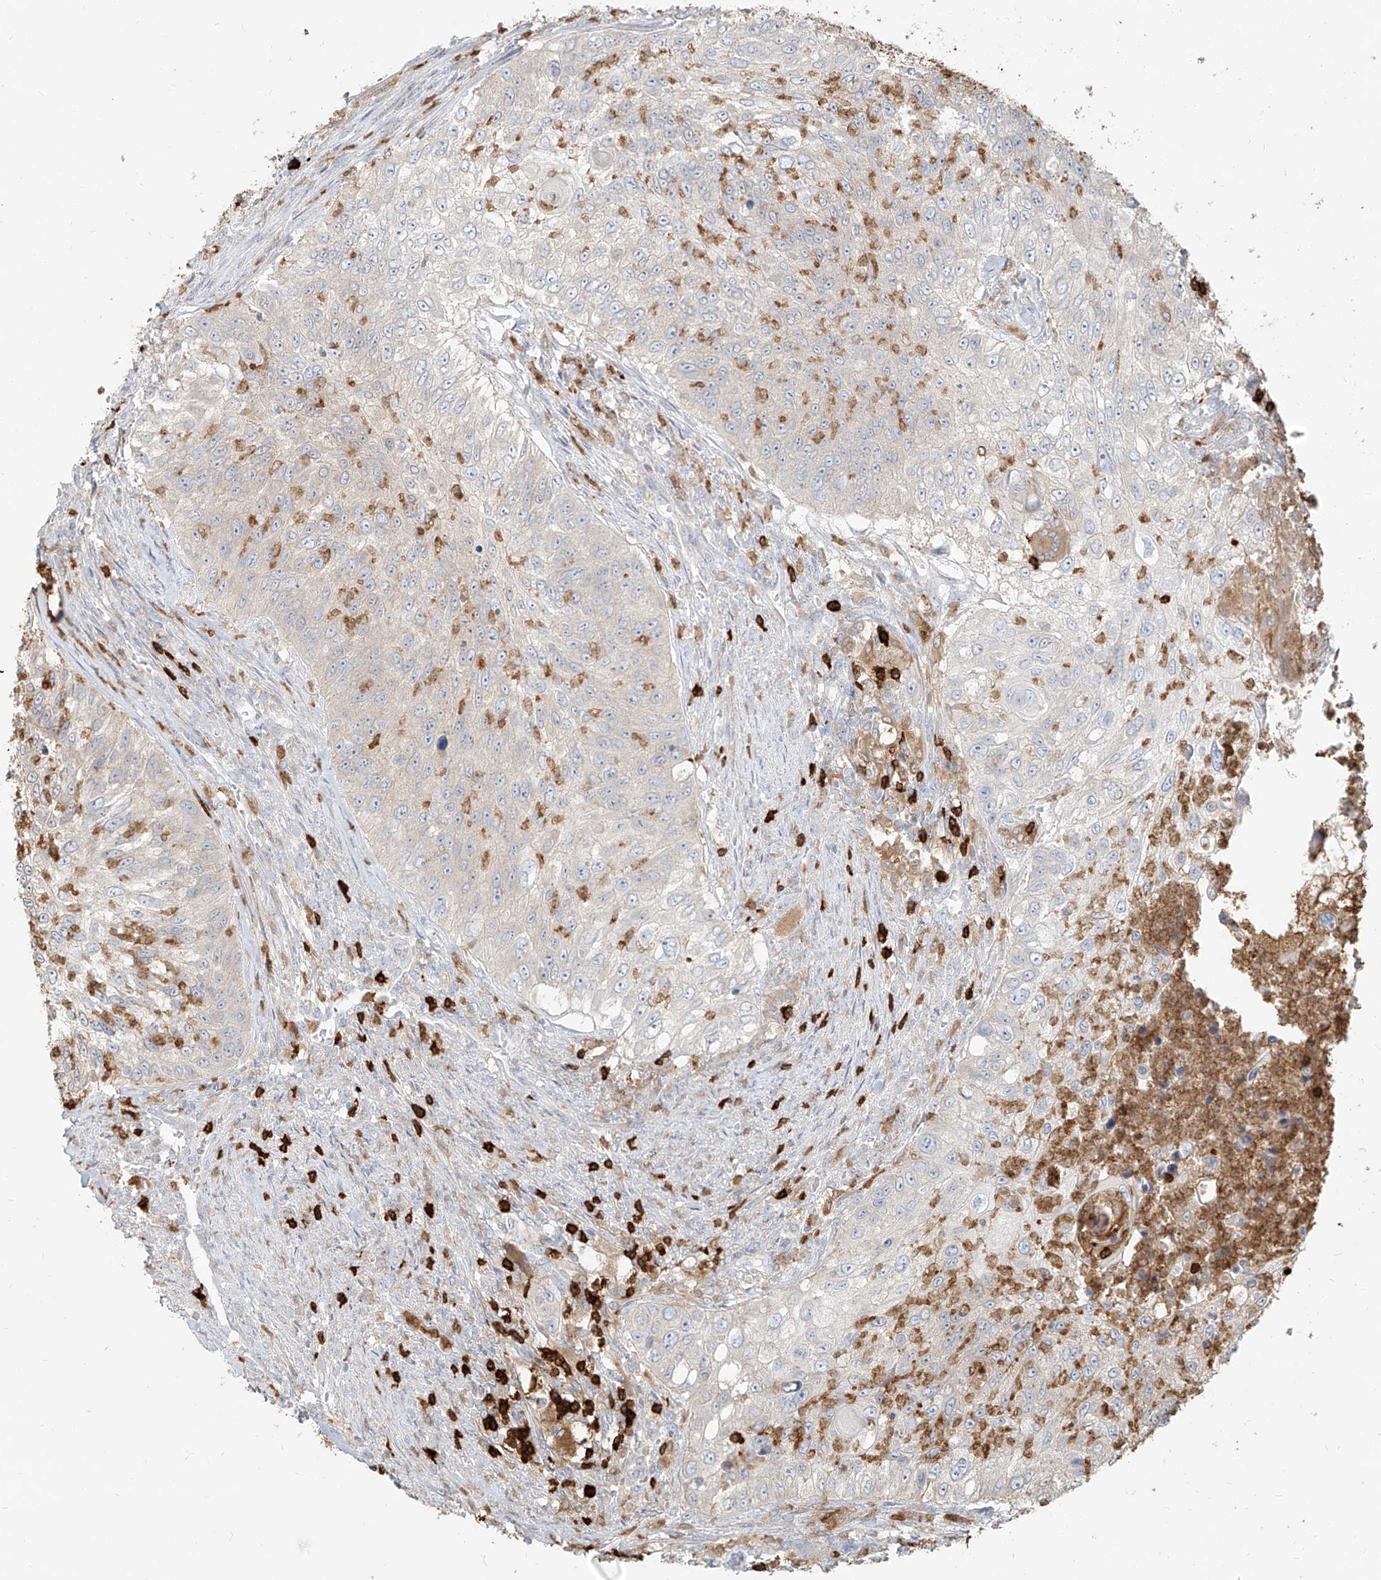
{"staining": {"intensity": "negative", "quantity": "none", "location": "none"}, "tissue": "urothelial cancer", "cell_type": "Tumor cells", "image_type": "cancer", "snomed": [{"axis": "morphology", "description": "Urothelial carcinoma, High grade"}, {"axis": "topography", "description": "Urinary bladder"}], "caption": "This photomicrograph is of high-grade urothelial carcinoma stained with immunohistochemistry to label a protein in brown with the nuclei are counter-stained blue. There is no positivity in tumor cells.", "gene": "PGD", "patient": {"sex": "female", "age": 60}}